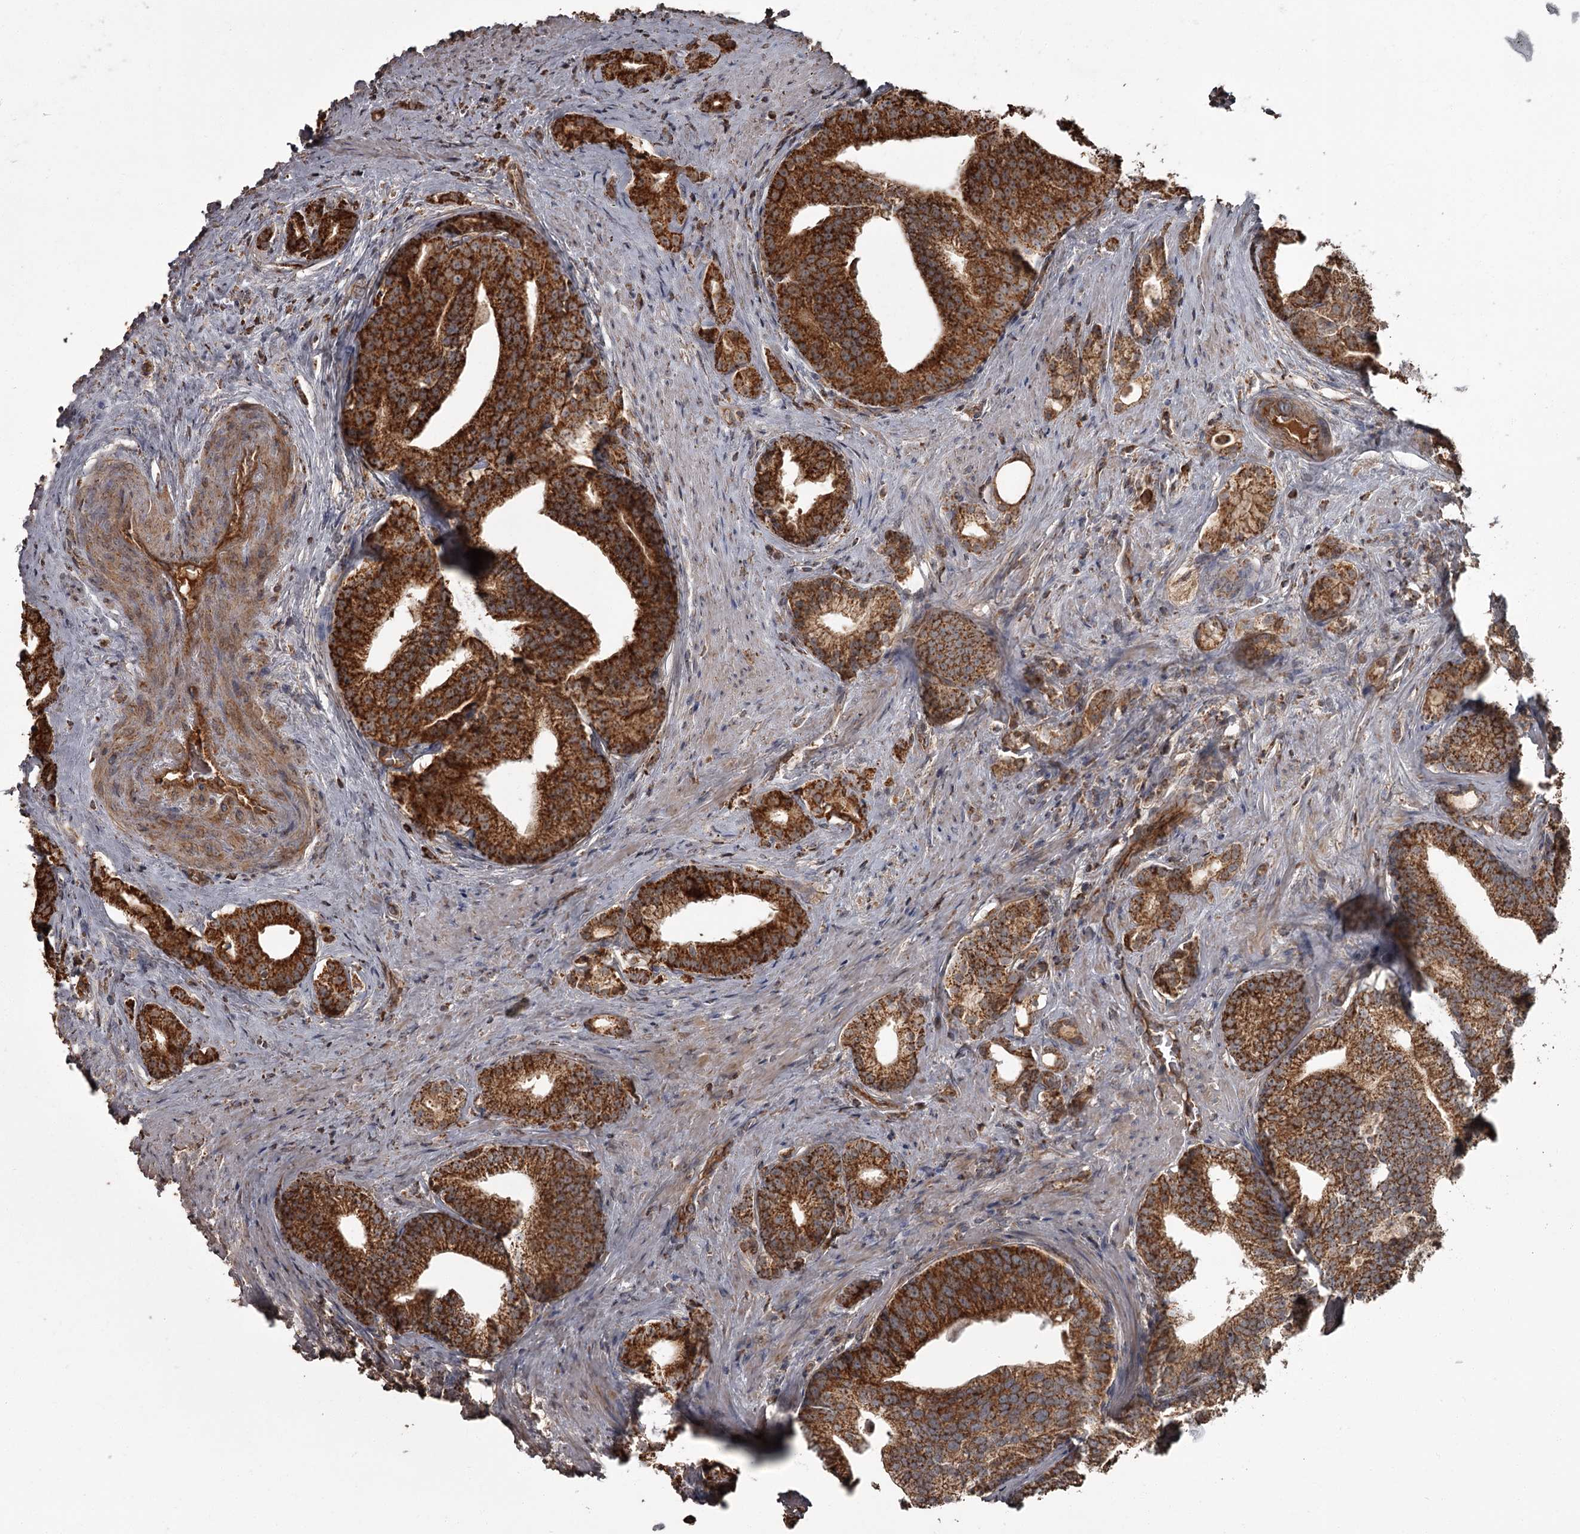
{"staining": {"intensity": "strong", "quantity": ">75%", "location": "cytoplasmic/membranous"}, "tissue": "prostate cancer", "cell_type": "Tumor cells", "image_type": "cancer", "snomed": [{"axis": "morphology", "description": "Adenocarcinoma, Low grade"}, {"axis": "topography", "description": "Prostate"}], "caption": "This is an image of immunohistochemistry staining of prostate cancer, which shows strong expression in the cytoplasmic/membranous of tumor cells.", "gene": "THAP9", "patient": {"sex": "male", "age": 71}}